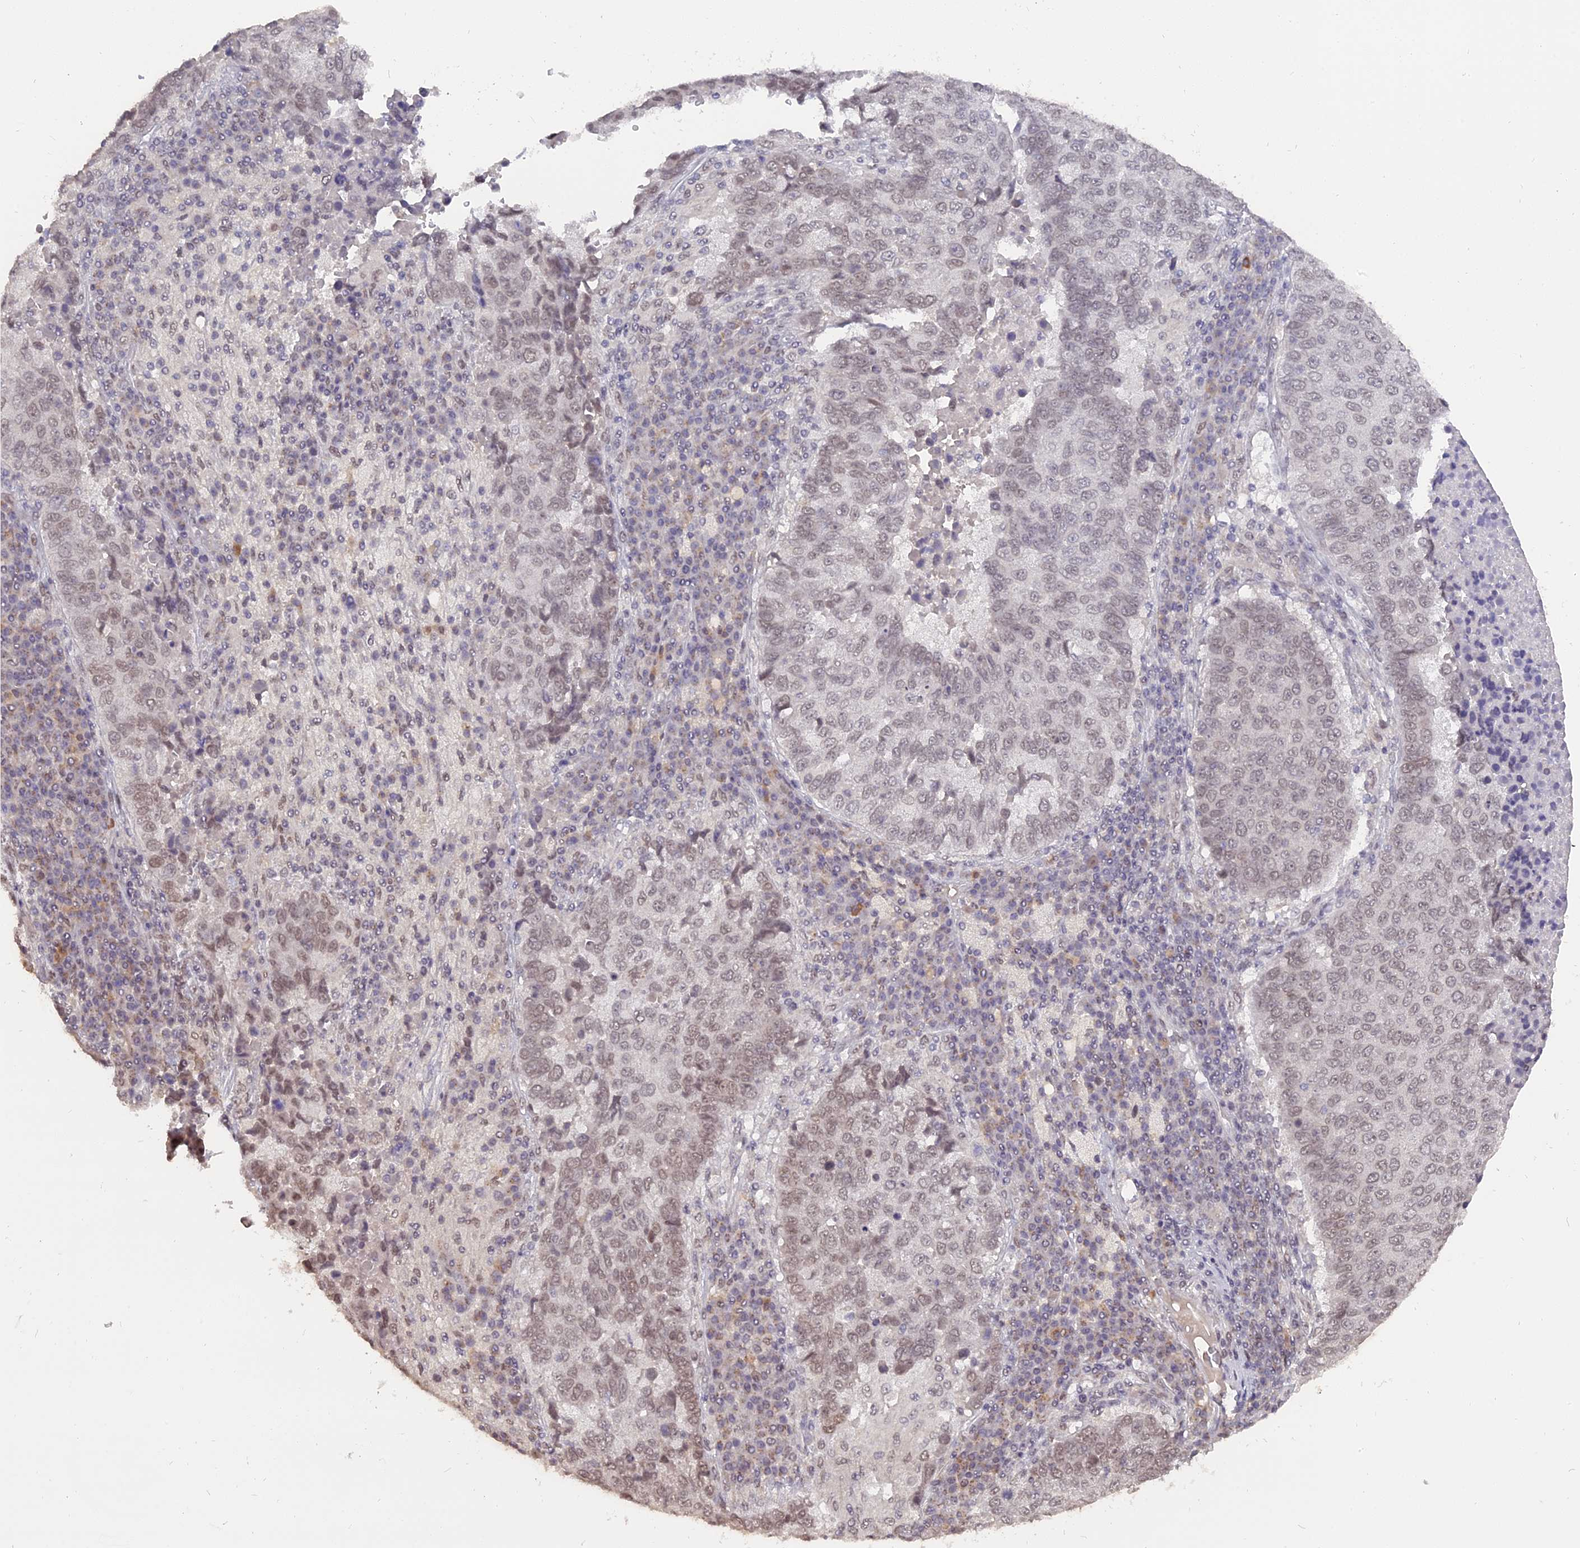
{"staining": {"intensity": "moderate", "quantity": "25%-75%", "location": "nuclear"}, "tissue": "lung cancer", "cell_type": "Tumor cells", "image_type": "cancer", "snomed": [{"axis": "morphology", "description": "Squamous cell carcinoma, NOS"}, {"axis": "topography", "description": "Lung"}], "caption": "Lung cancer (squamous cell carcinoma) stained with DAB immunohistochemistry shows medium levels of moderate nuclear positivity in about 25%-75% of tumor cells.", "gene": "NR1H3", "patient": {"sex": "male", "age": 73}}